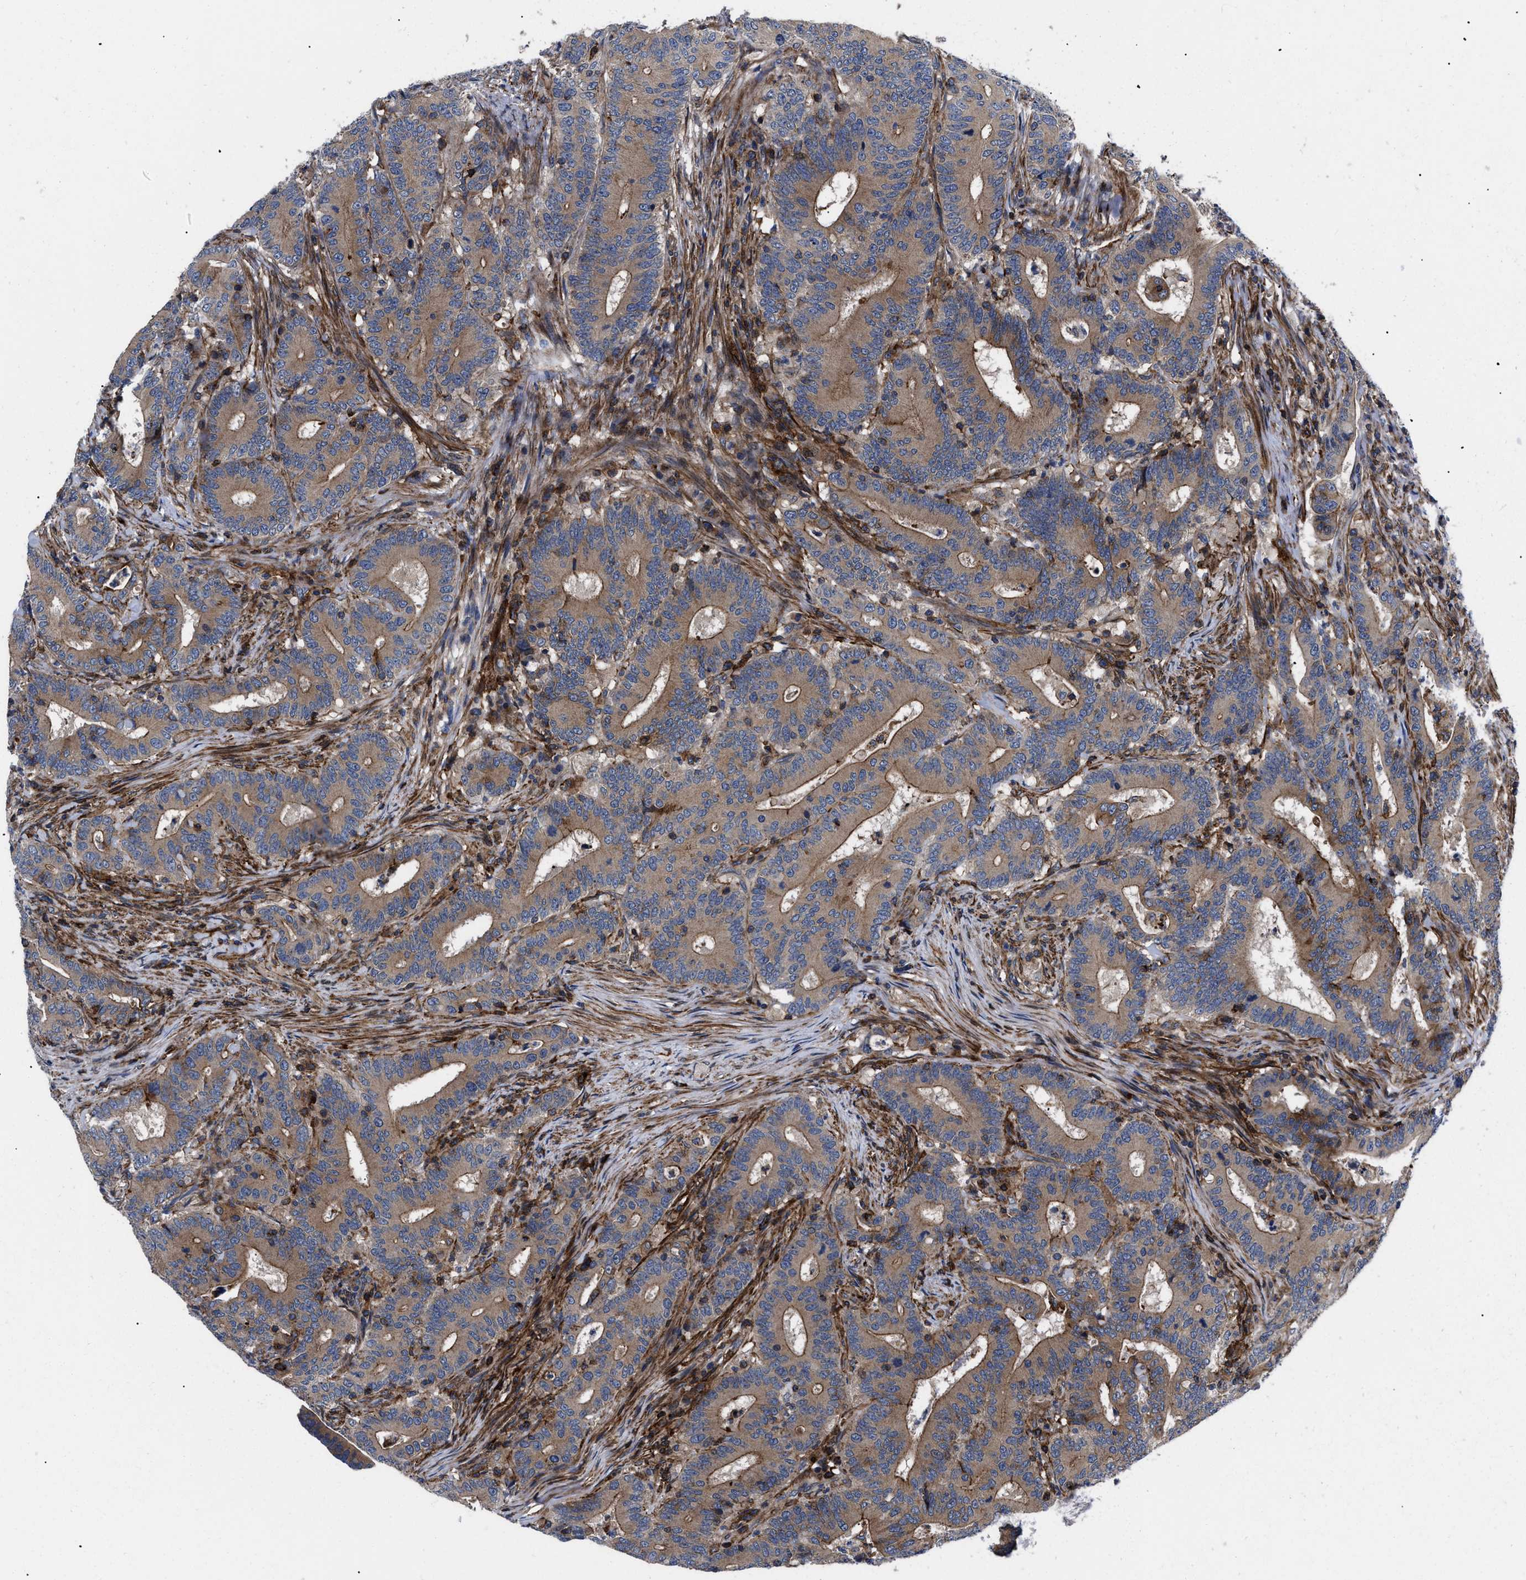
{"staining": {"intensity": "moderate", "quantity": ">75%", "location": "cytoplasmic/membranous"}, "tissue": "colorectal cancer", "cell_type": "Tumor cells", "image_type": "cancer", "snomed": [{"axis": "morphology", "description": "Adenocarcinoma, NOS"}, {"axis": "topography", "description": "Colon"}], "caption": "High-magnification brightfield microscopy of adenocarcinoma (colorectal) stained with DAB (3,3'-diaminobenzidine) (brown) and counterstained with hematoxylin (blue). tumor cells exhibit moderate cytoplasmic/membranous staining is appreciated in approximately>75% of cells.", "gene": "SPAST", "patient": {"sex": "female", "age": 66}}